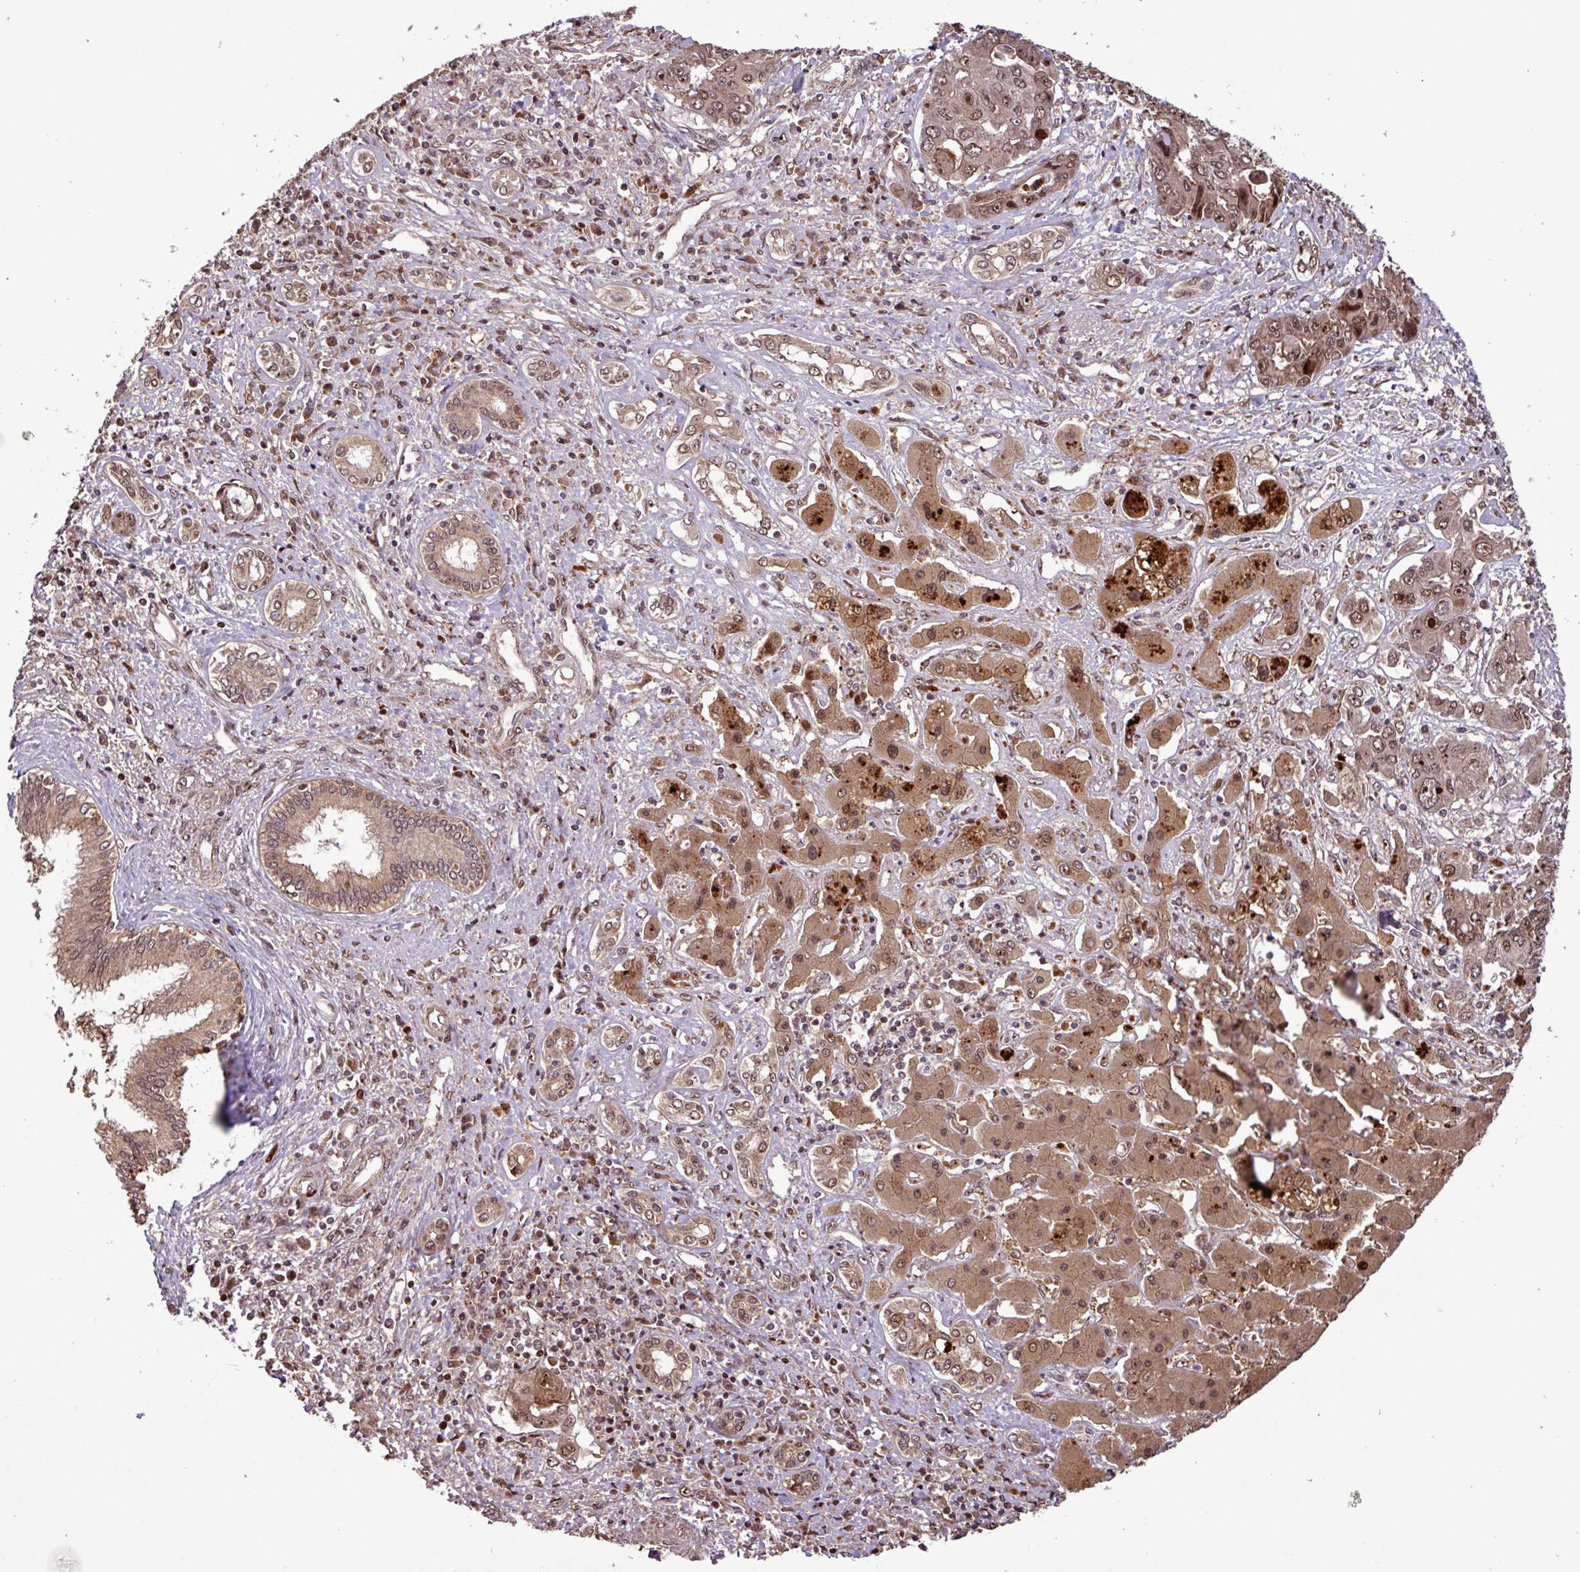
{"staining": {"intensity": "moderate", "quantity": ">75%", "location": "cytoplasmic/membranous,nuclear"}, "tissue": "liver cancer", "cell_type": "Tumor cells", "image_type": "cancer", "snomed": [{"axis": "morphology", "description": "Cholangiocarcinoma"}, {"axis": "topography", "description": "Liver"}], "caption": "Liver cholangiocarcinoma stained for a protein (brown) reveals moderate cytoplasmic/membranous and nuclear positive staining in about >75% of tumor cells.", "gene": "SLC22A24", "patient": {"sex": "male", "age": 67}}